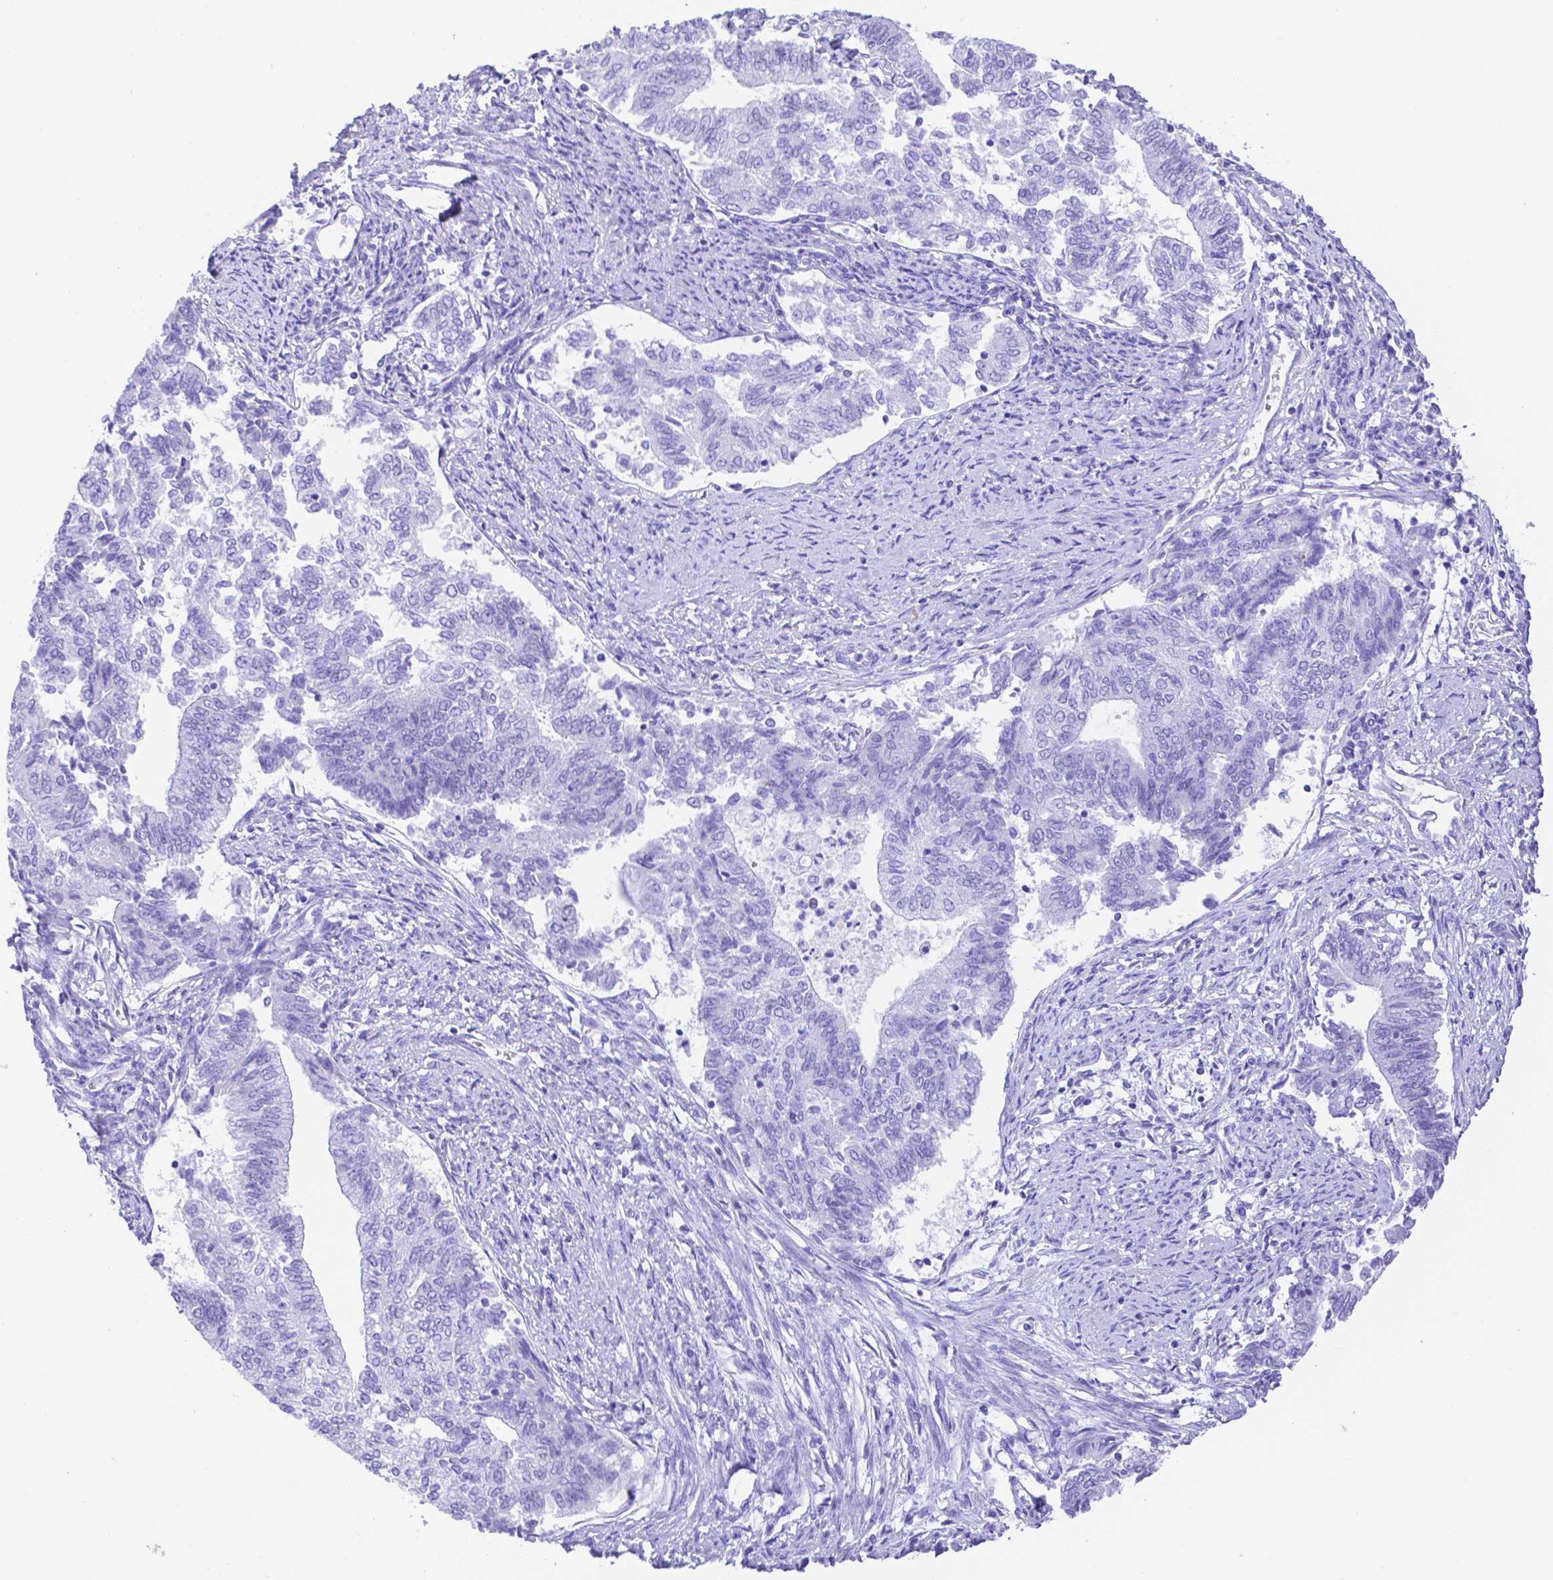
{"staining": {"intensity": "negative", "quantity": "none", "location": "none"}, "tissue": "endometrial cancer", "cell_type": "Tumor cells", "image_type": "cancer", "snomed": [{"axis": "morphology", "description": "Adenocarcinoma, NOS"}, {"axis": "topography", "description": "Endometrium"}], "caption": "Immunohistochemistry micrograph of neoplastic tissue: endometrial cancer stained with DAB shows no significant protein positivity in tumor cells. The staining was performed using DAB to visualize the protein expression in brown, while the nuclei were stained in blue with hematoxylin (Magnification: 20x).", "gene": "SMR3A", "patient": {"sex": "female", "age": 65}}